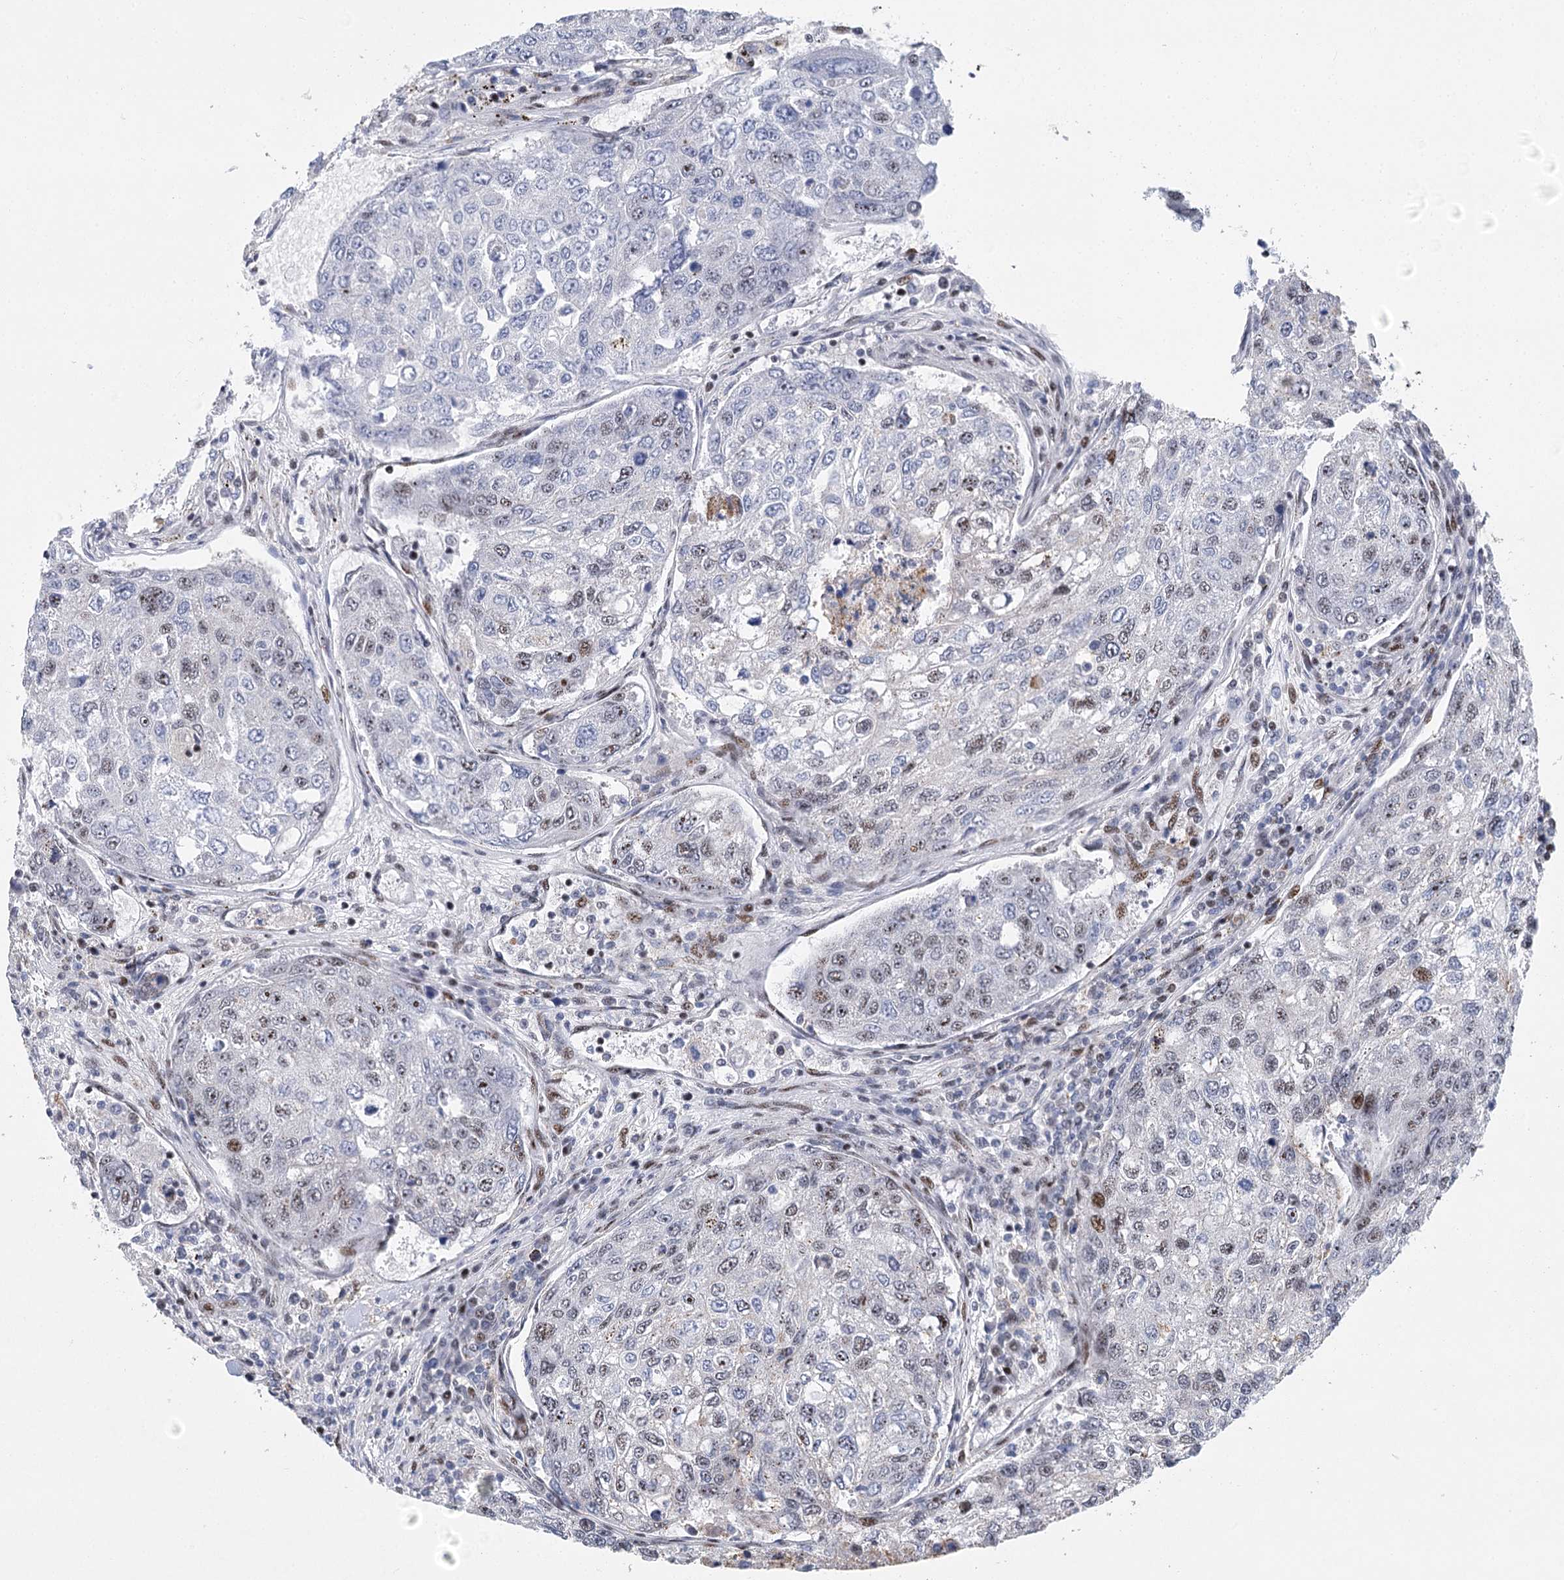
{"staining": {"intensity": "weak", "quantity": "<25%", "location": "nuclear"}, "tissue": "urothelial cancer", "cell_type": "Tumor cells", "image_type": "cancer", "snomed": [{"axis": "morphology", "description": "Urothelial carcinoma, High grade"}, {"axis": "topography", "description": "Lymph node"}, {"axis": "topography", "description": "Urinary bladder"}], "caption": "Urothelial cancer was stained to show a protein in brown. There is no significant positivity in tumor cells. (IHC, brightfield microscopy, high magnification).", "gene": "CAMTA1", "patient": {"sex": "male", "age": 51}}